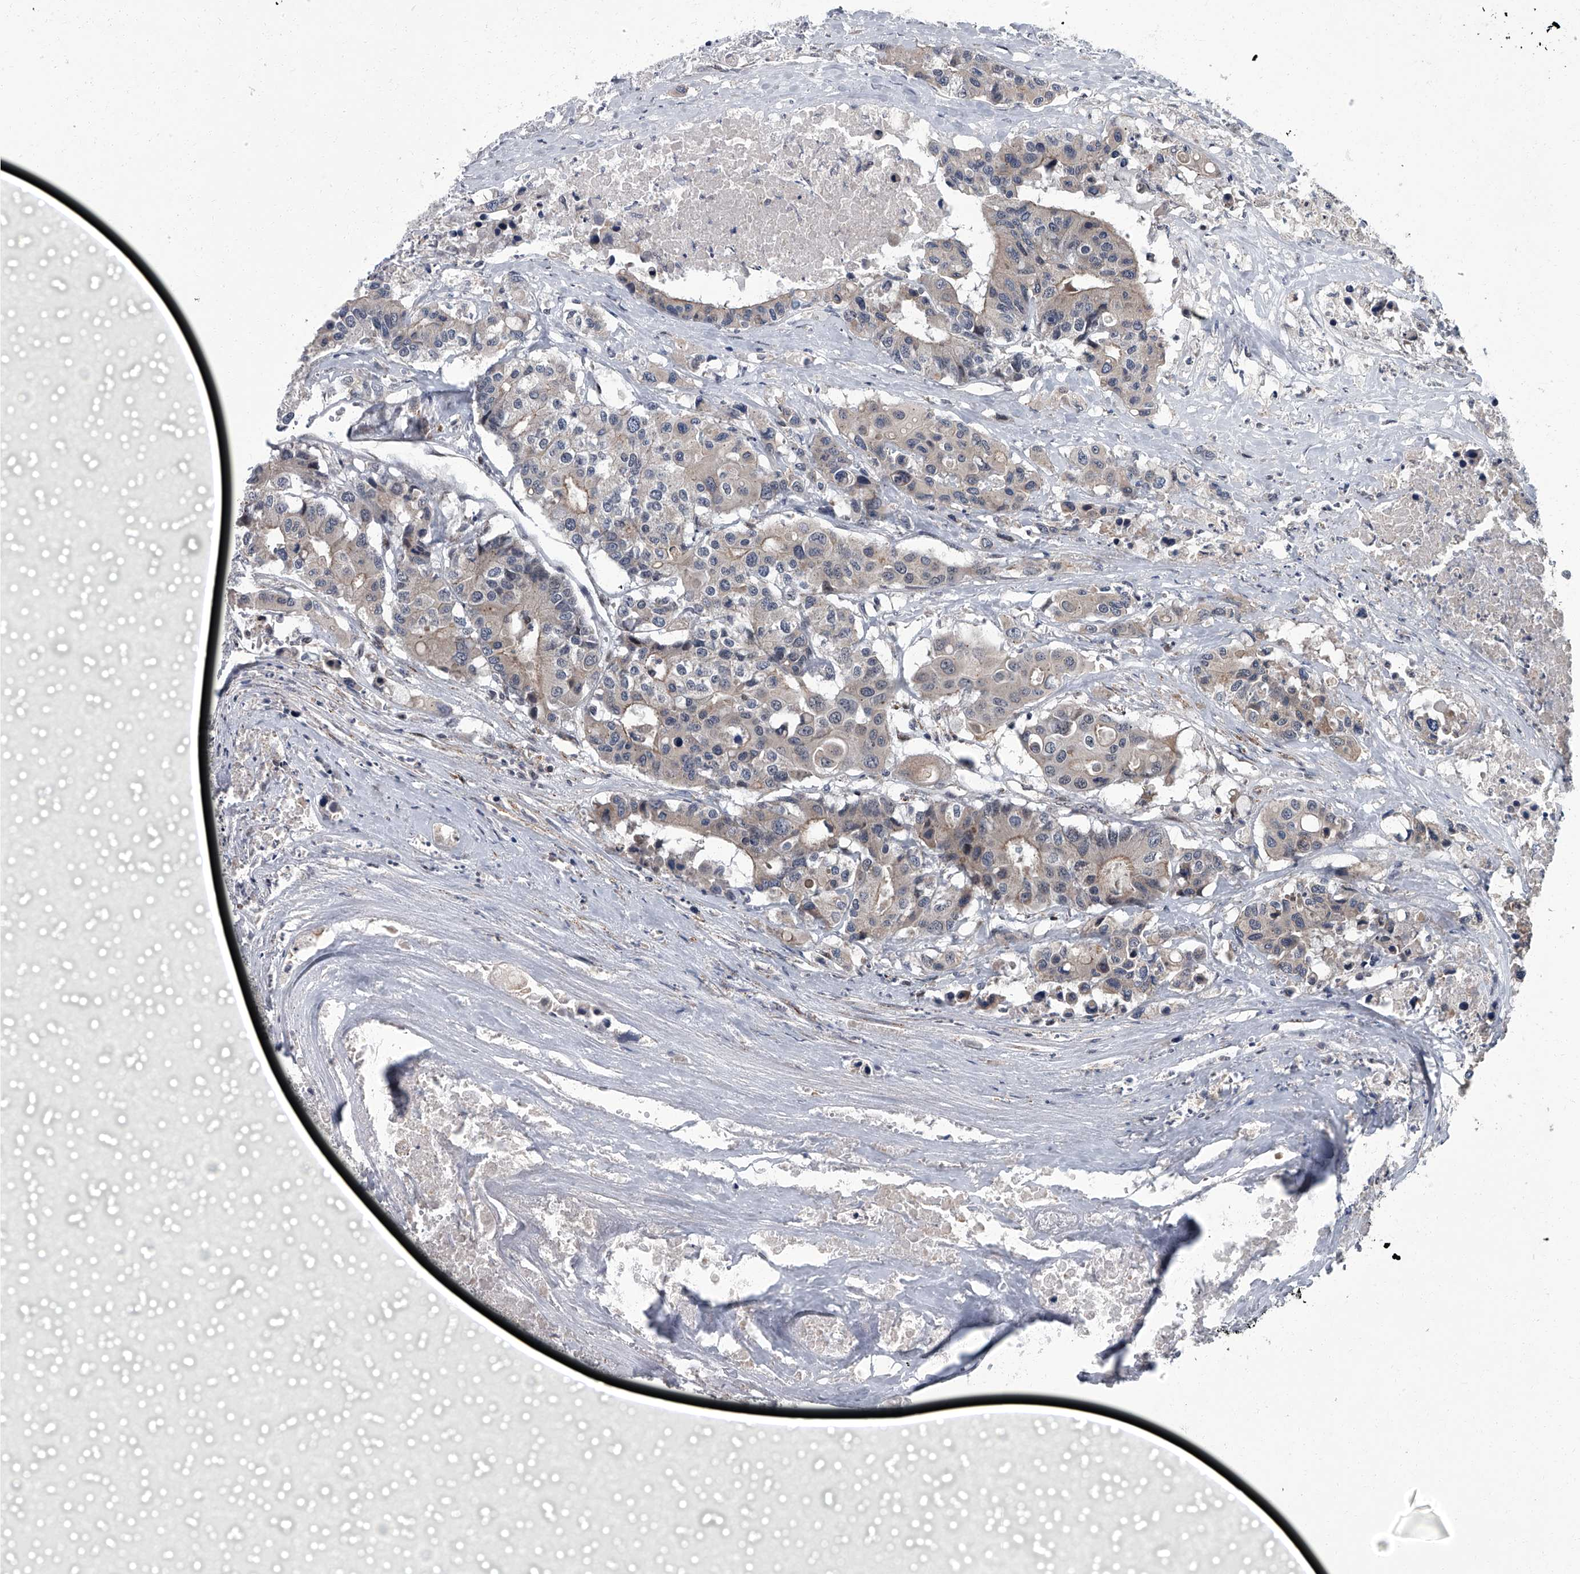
{"staining": {"intensity": "weak", "quantity": "<25%", "location": "cytoplasmic/membranous"}, "tissue": "colorectal cancer", "cell_type": "Tumor cells", "image_type": "cancer", "snomed": [{"axis": "morphology", "description": "Adenocarcinoma, NOS"}, {"axis": "topography", "description": "Colon"}], "caption": "Immunohistochemistry (IHC) of human colorectal cancer (adenocarcinoma) reveals no expression in tumor cells.", "gene": "ZNF274", "patient": {"sex": "male", "age": 77}}